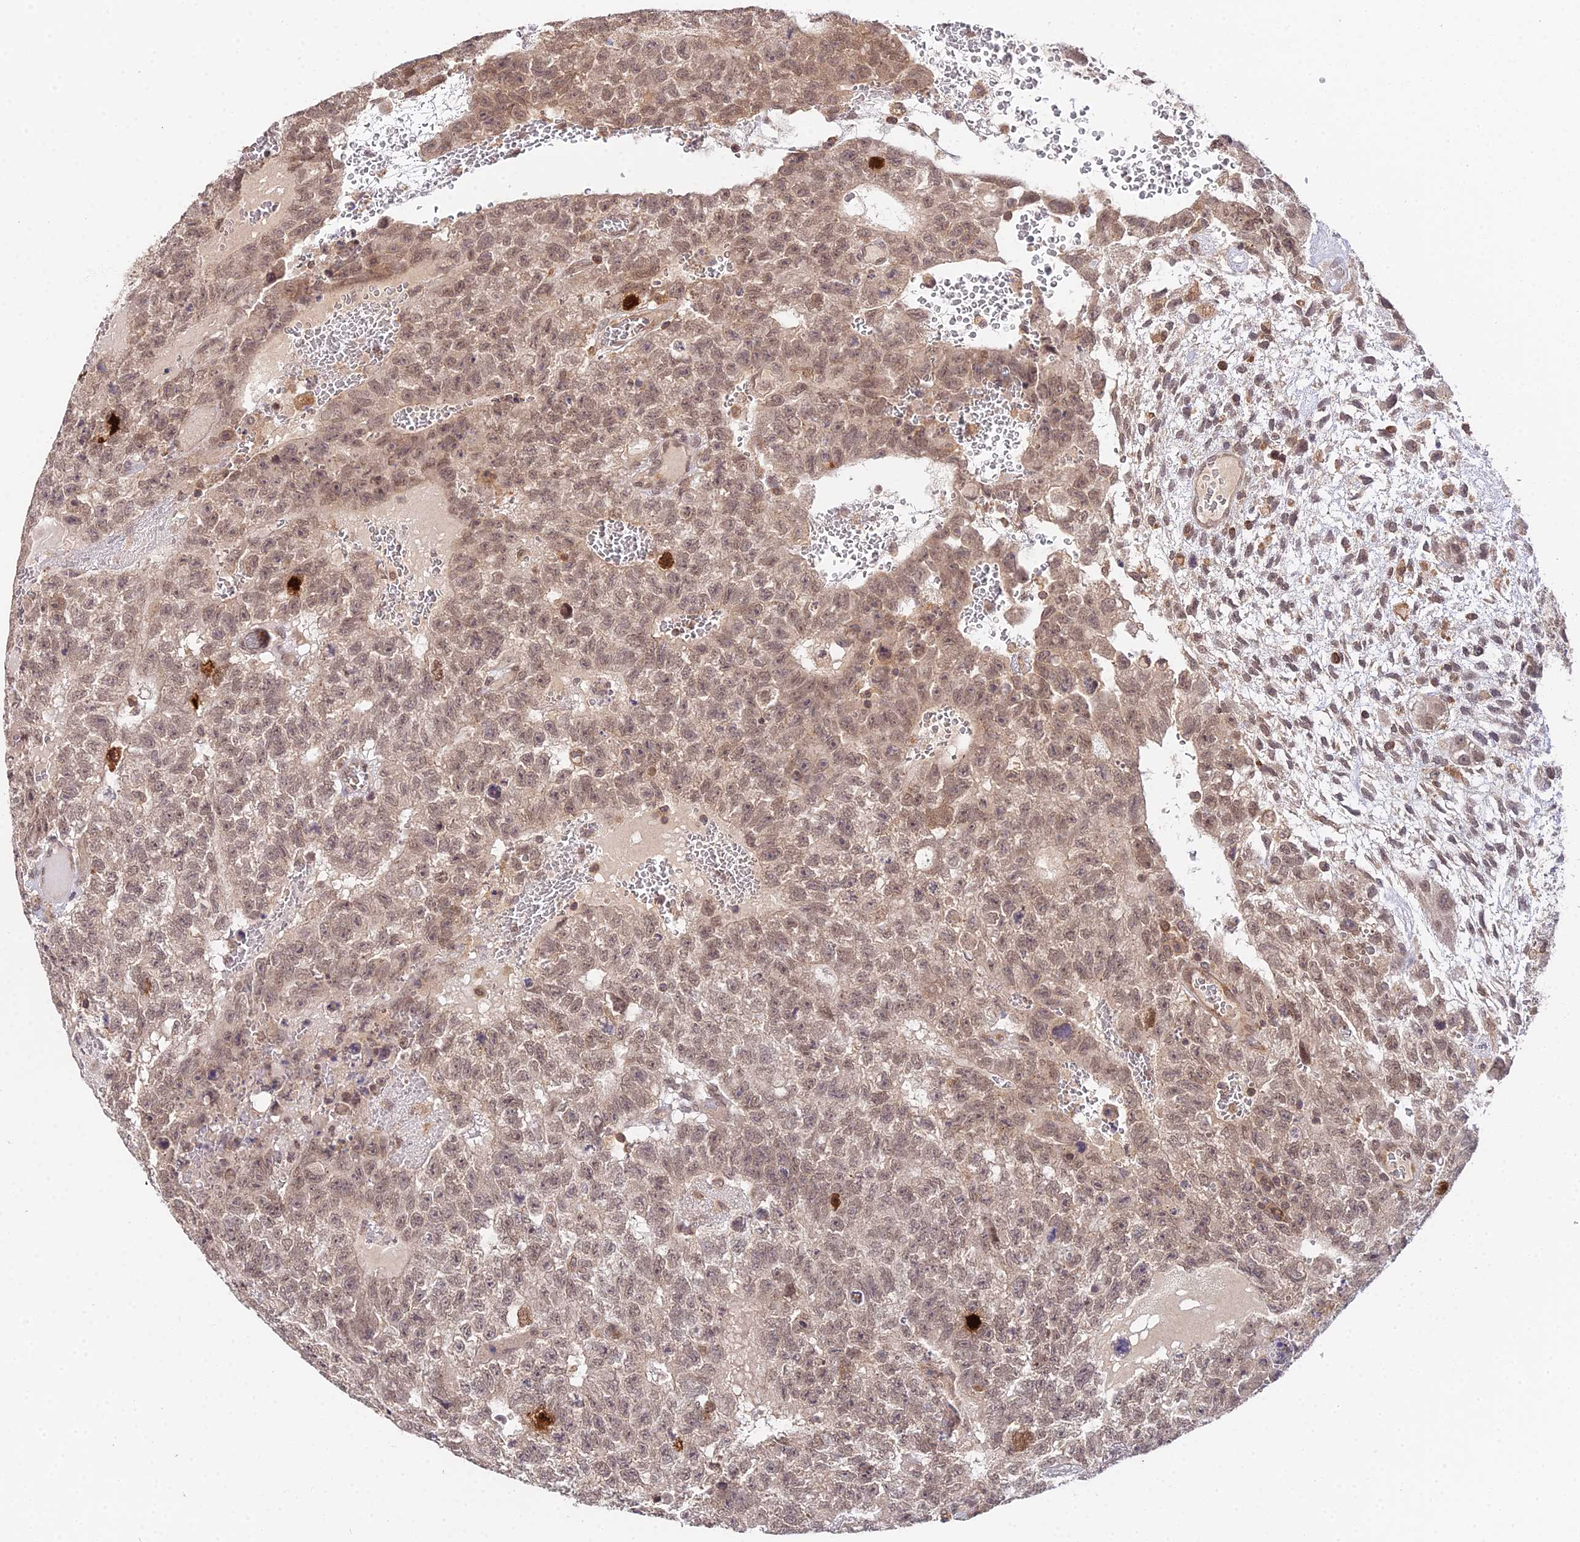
{"staining": {"intensity": "weak", "quantity": ">75%", "location": "nuclear"}, "tissue": "testis cancer", "cell_type": "Tumor cells", "image_type": "cancer", "snomed": [{"axis": "morphology", "description": "Carcinoma, Embryonal, NOS"}, {"axis": "topography", "description": "Testis"}], "caption": "This image shows testis embryonal carcinoma stained with immunohistochemistry (IHC) to label a protein in brown. The nuclear of tumor cells show weak positivity for the protein. Nuclei are counter-stained blue.", "gene": "TPRX1", "patient": {"sex": "male", "age": 26}}